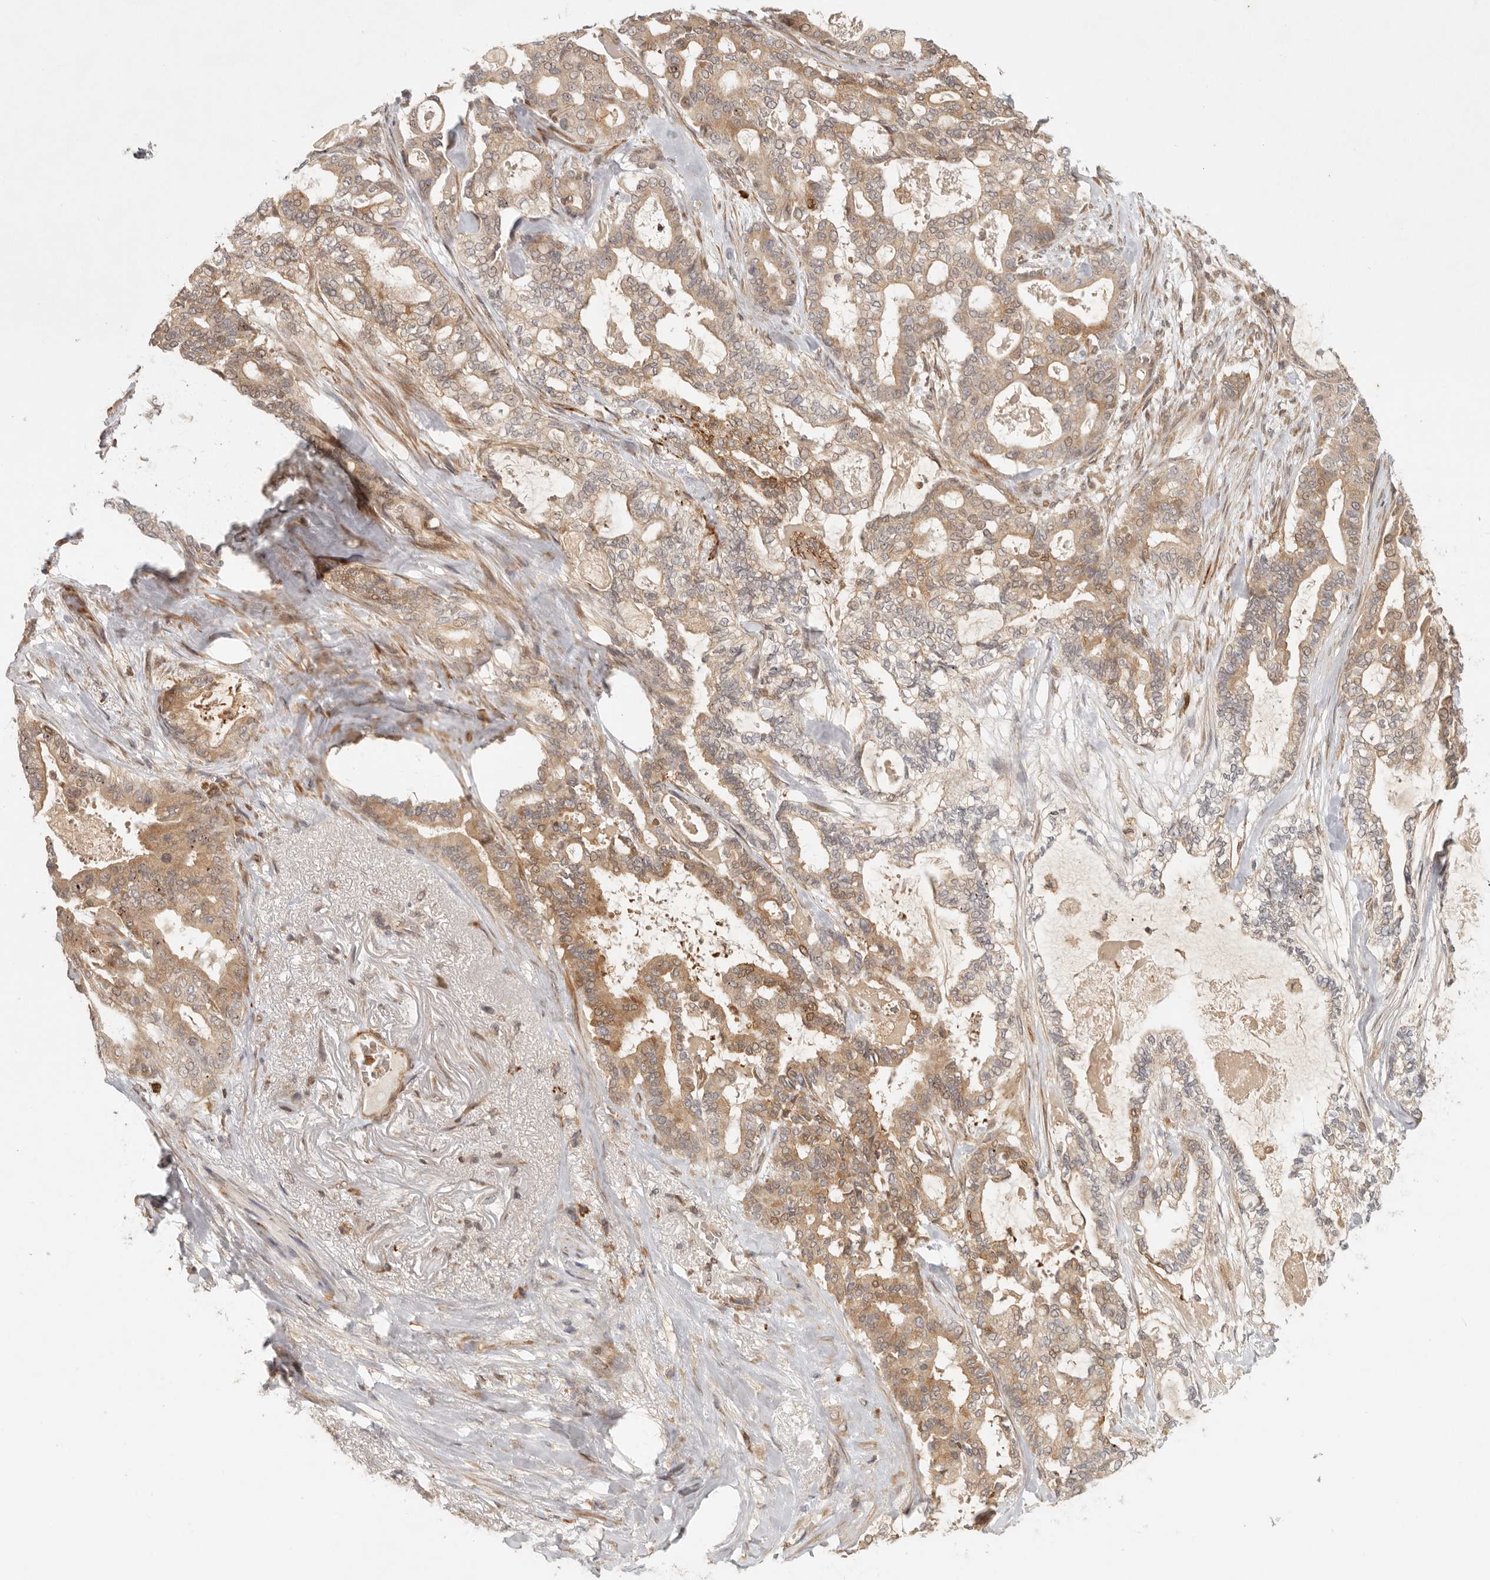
{"staining": {"intensity": "moderate", "quantity": ">75%", "location": "cytoplasmic/membranous,nuclear"}, "tissue": "pancreatic cancer", "cell_type": "Tumor cells", "image_type": "cancer", "snomed": [{"axis": "morphology", "description": "Adenocarcinoma, NOS"}, {"axis": "topography", "description": "Pancreas"}], "caption": "Immunohistochemical staining of pancreatic cancer reveals moderate cytoplasmic/membranous and nuclear protein staining in about >75% of tumor cells.", "gene": "AHDC1", "patient": {"sex": "male", "age": 63}}